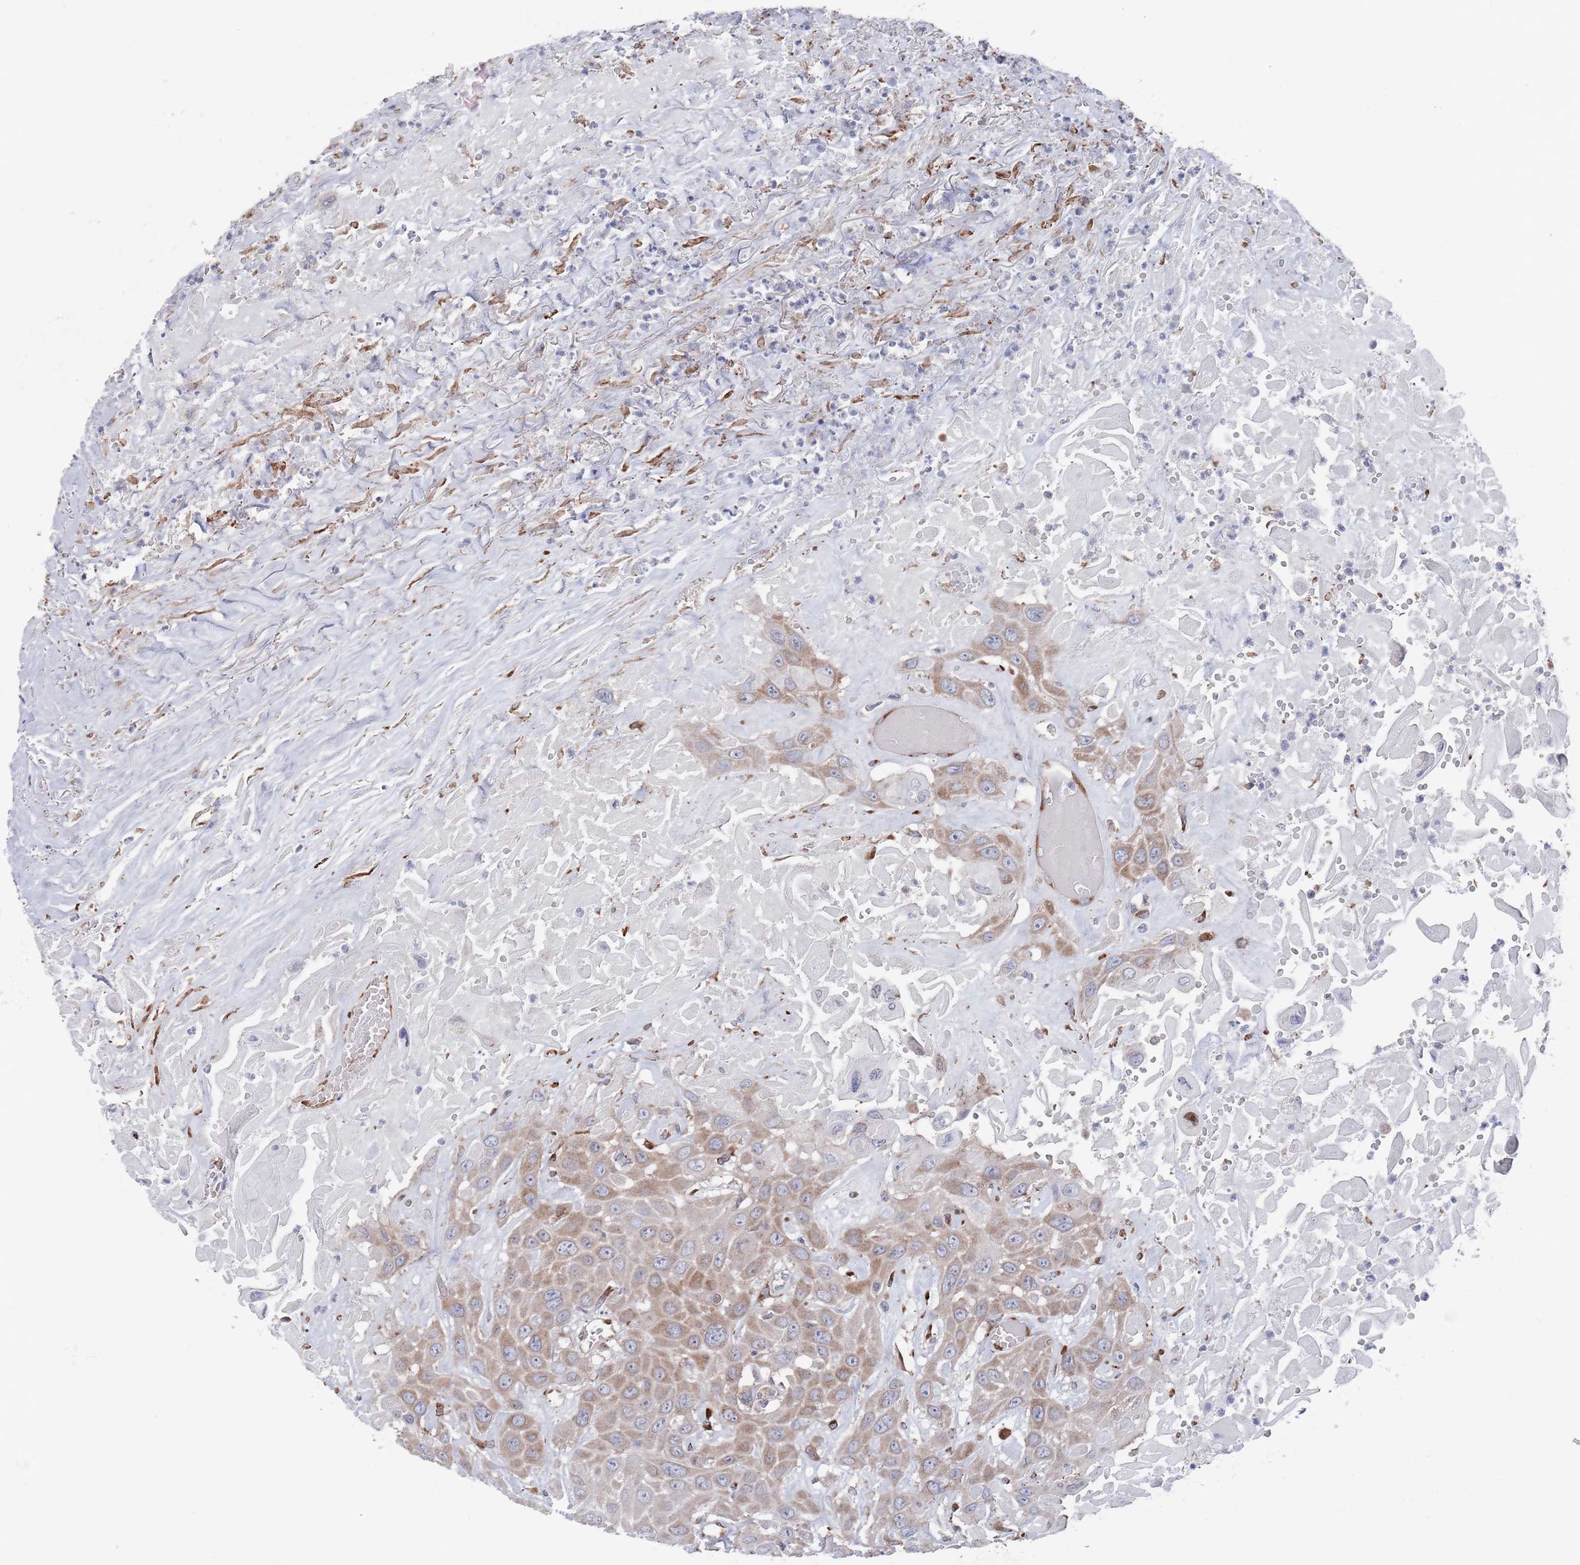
{"staining": {"intensity": "weak", "quantity": ">75%", "location": "cytoplasmic/membranous"}, "tissue": "head and neck cancer", "cell_type": "Tumor cells", "image_type": "cancer", "snomed": [{"axis": "morphology", "description": "Squamous cell carcinoma, NOS"}, {"axis": "topography", "description": "Head-Neck"}], "caption": "The image shows a brown stain indicating the presence of a protein in the cytoplasmic/membranous of tumor cells in squamous cell carcinoma (head and neck).", "gene": "CCDC106", "patient": {"sex": "male", "age": 81}}